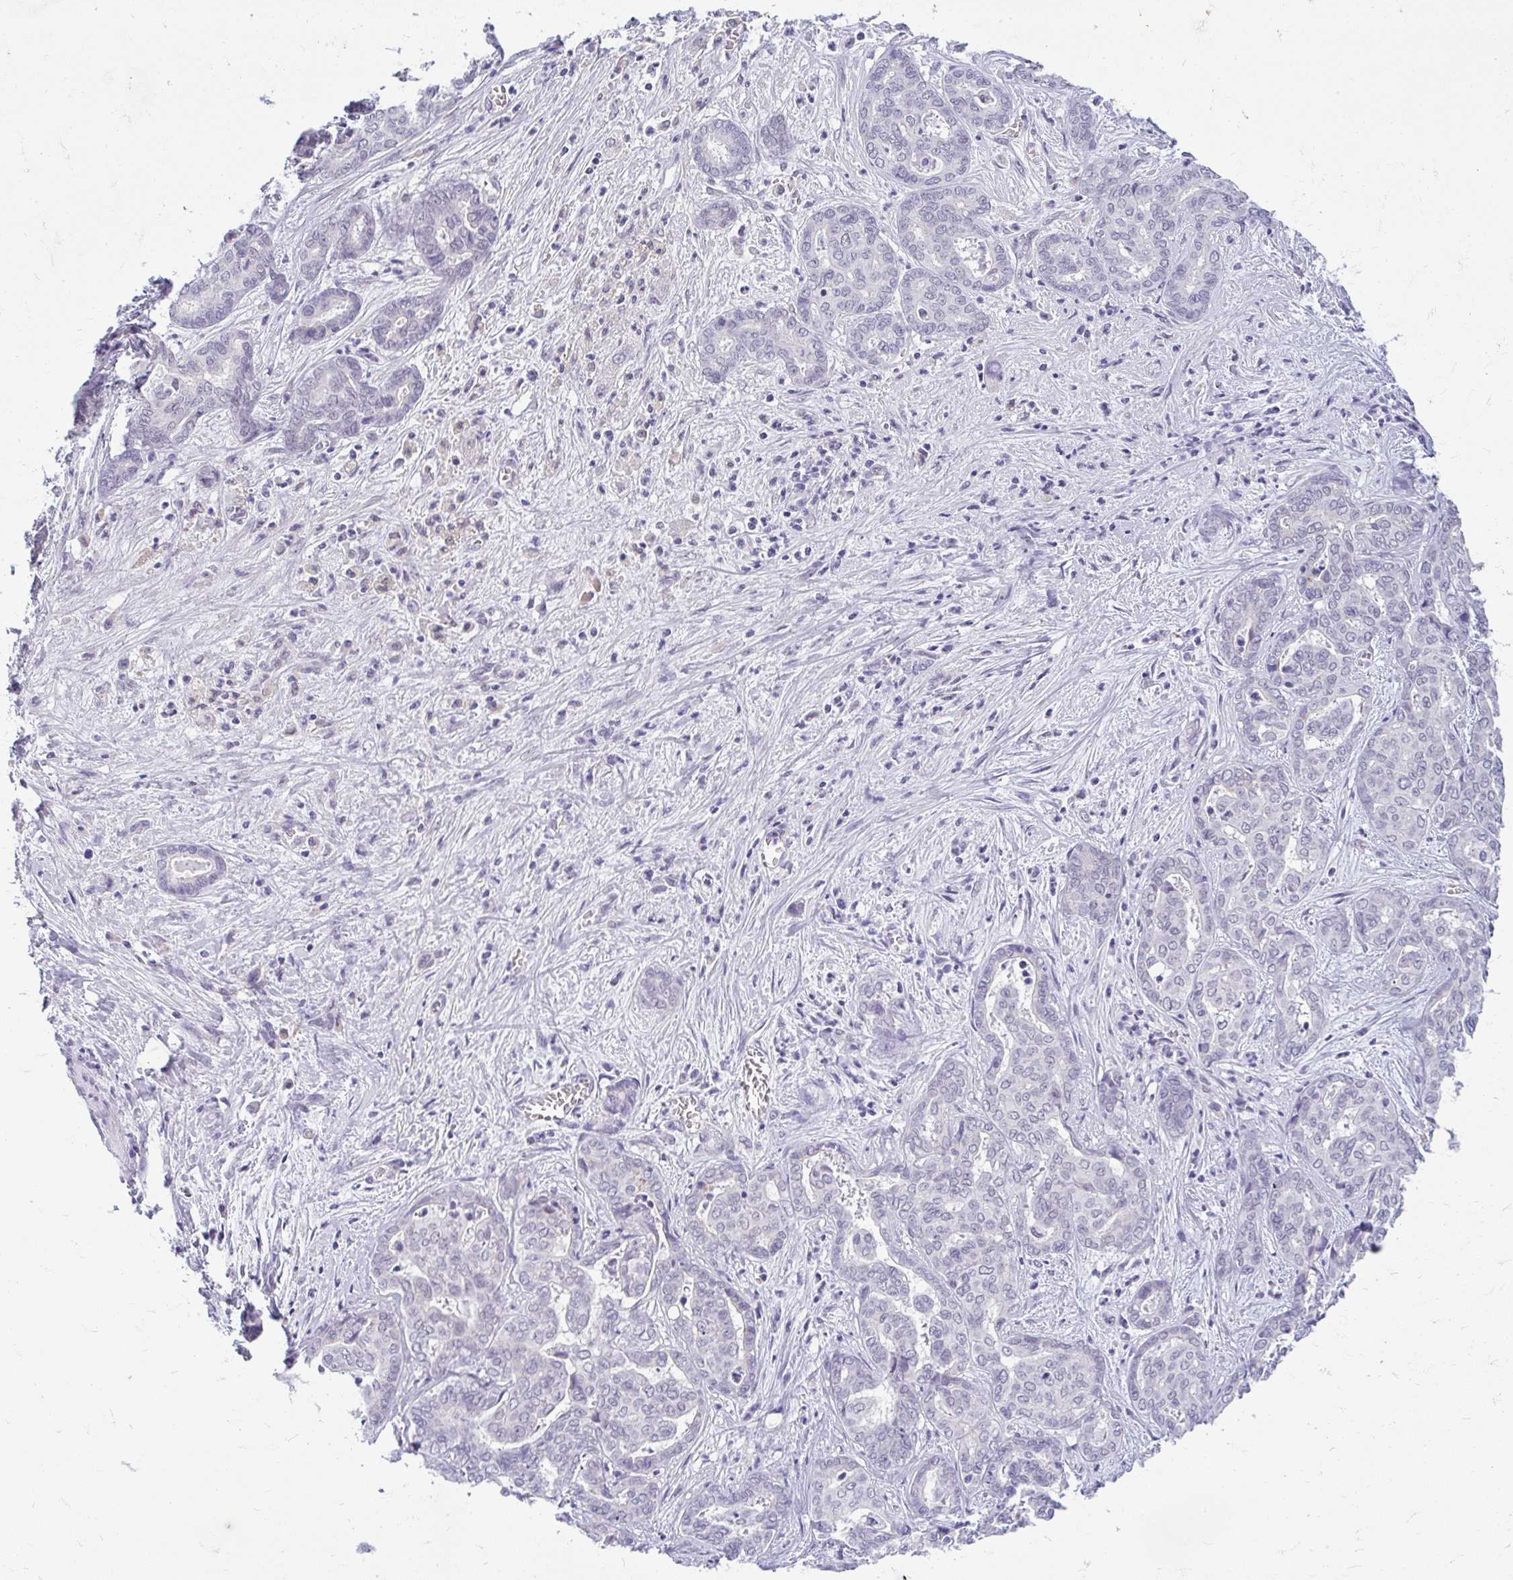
{"staining": {"intensity": "negative", "quantity": "none", "location": "none"}, "tissue": "liver cancer", "cell_type": "Tumor cells", "image_type": "cancer", "snomed": [{"axis": "morphology", "description": "Cholangiocarcinoma"}, {"axis": "topography", "description": "Liver"}], "caption": "Immunohistochemistry of liver cancer (cholangiocarcinoma) reveals no staining in tumor cells.", "gene": "TEX33", "patient": {"sex": "female", "age": 64}}